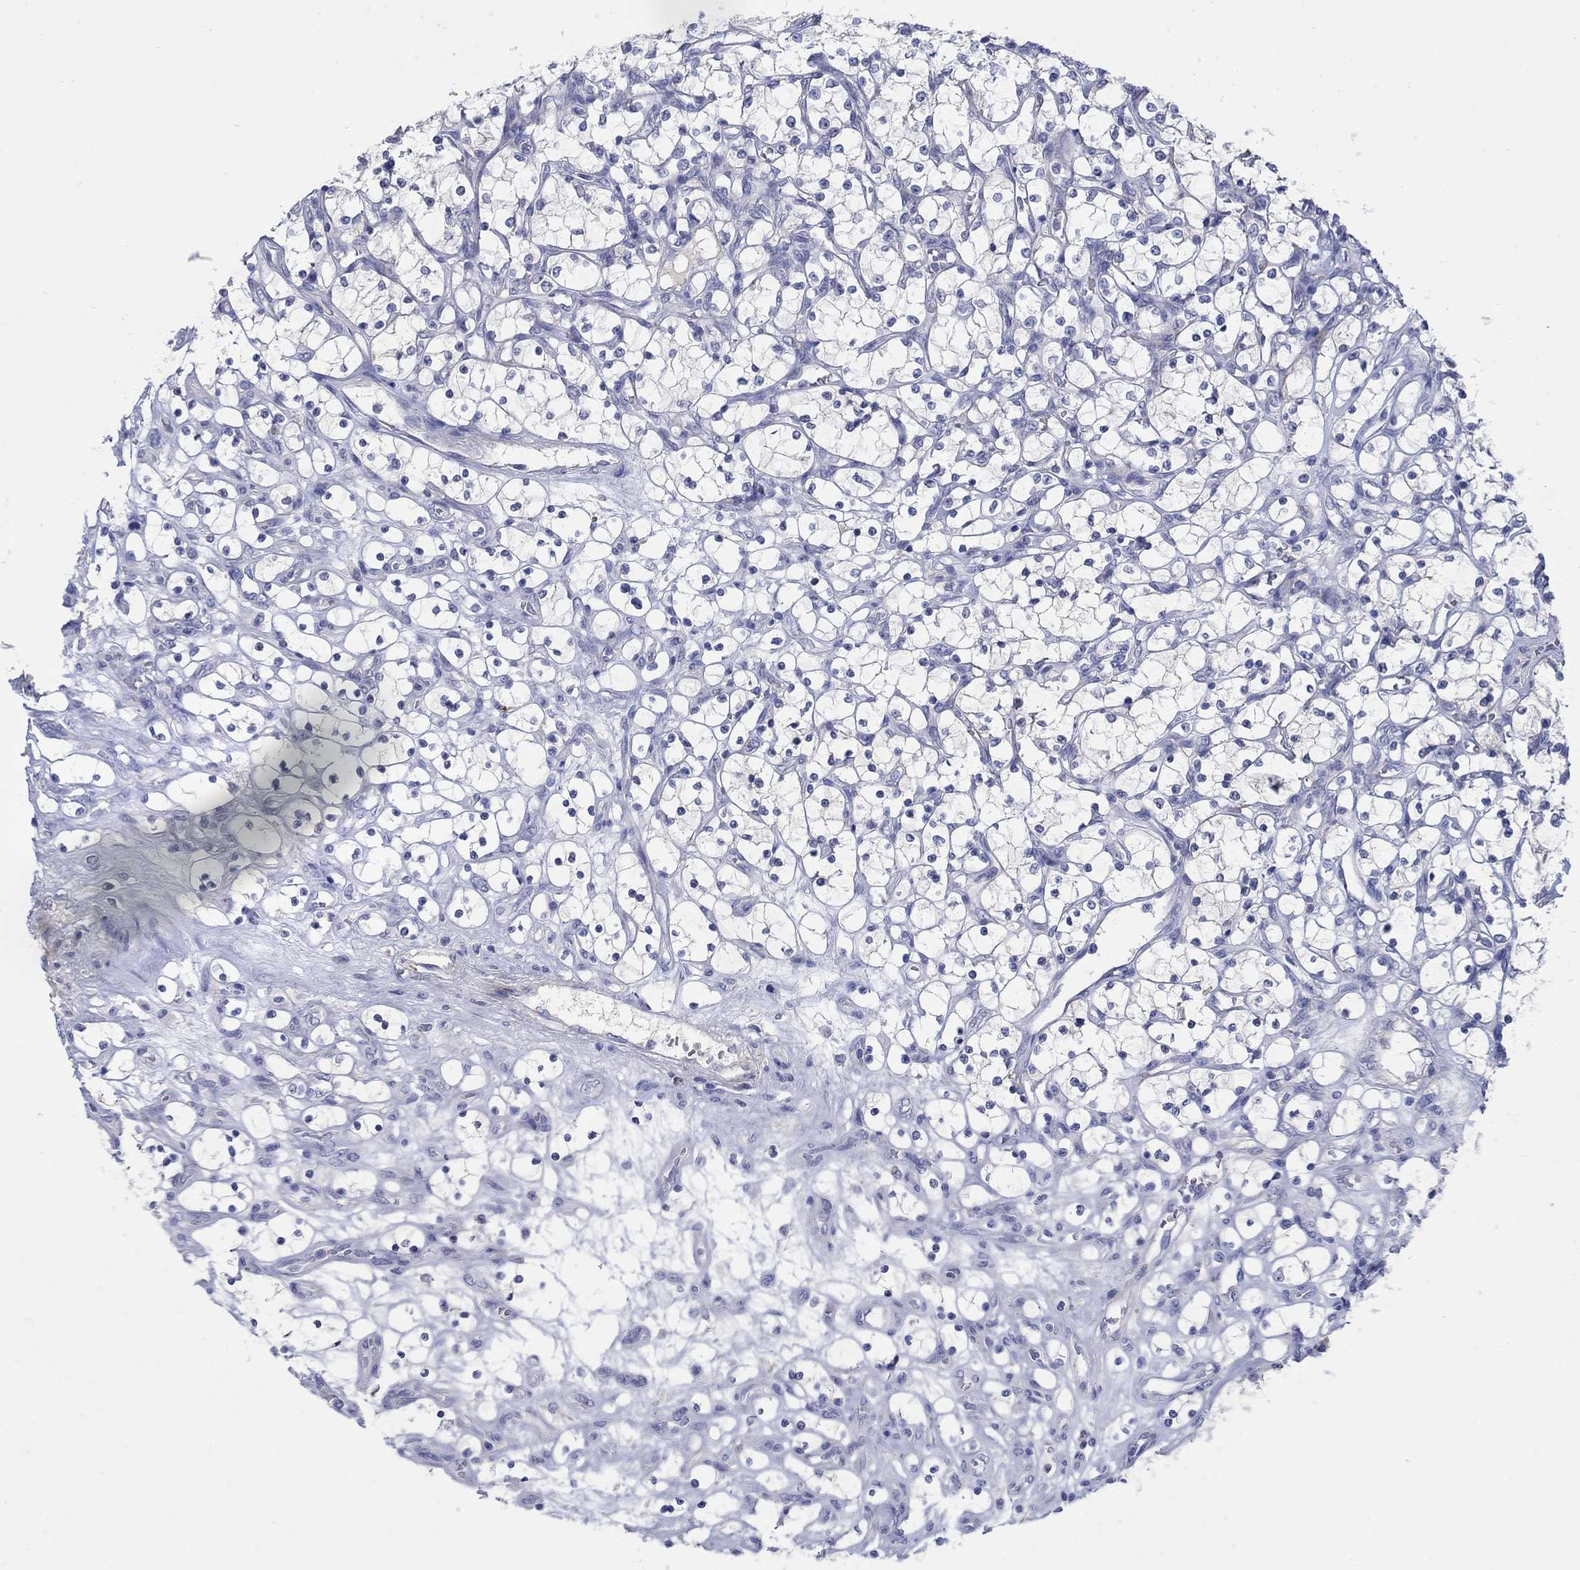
{"staining": {"intensity": "negative", "quantity": "none", "location": "none"}, "tissue": "renal cancer", "cell_type": "Tumor cells", "image_type": "cancer", "snomed": [{"axis": "morphology", "description": "Adenocarcinoma, NOS"}, {"axis": "topography", "description": "Kidney"}], "caption": "IHC histopathology image of renal adenocarcinoma stained for a protein (brown), which shows no staining in tumor cells.", "gene": "REEP2", "patient": {"sex": "female", "age": 69}}